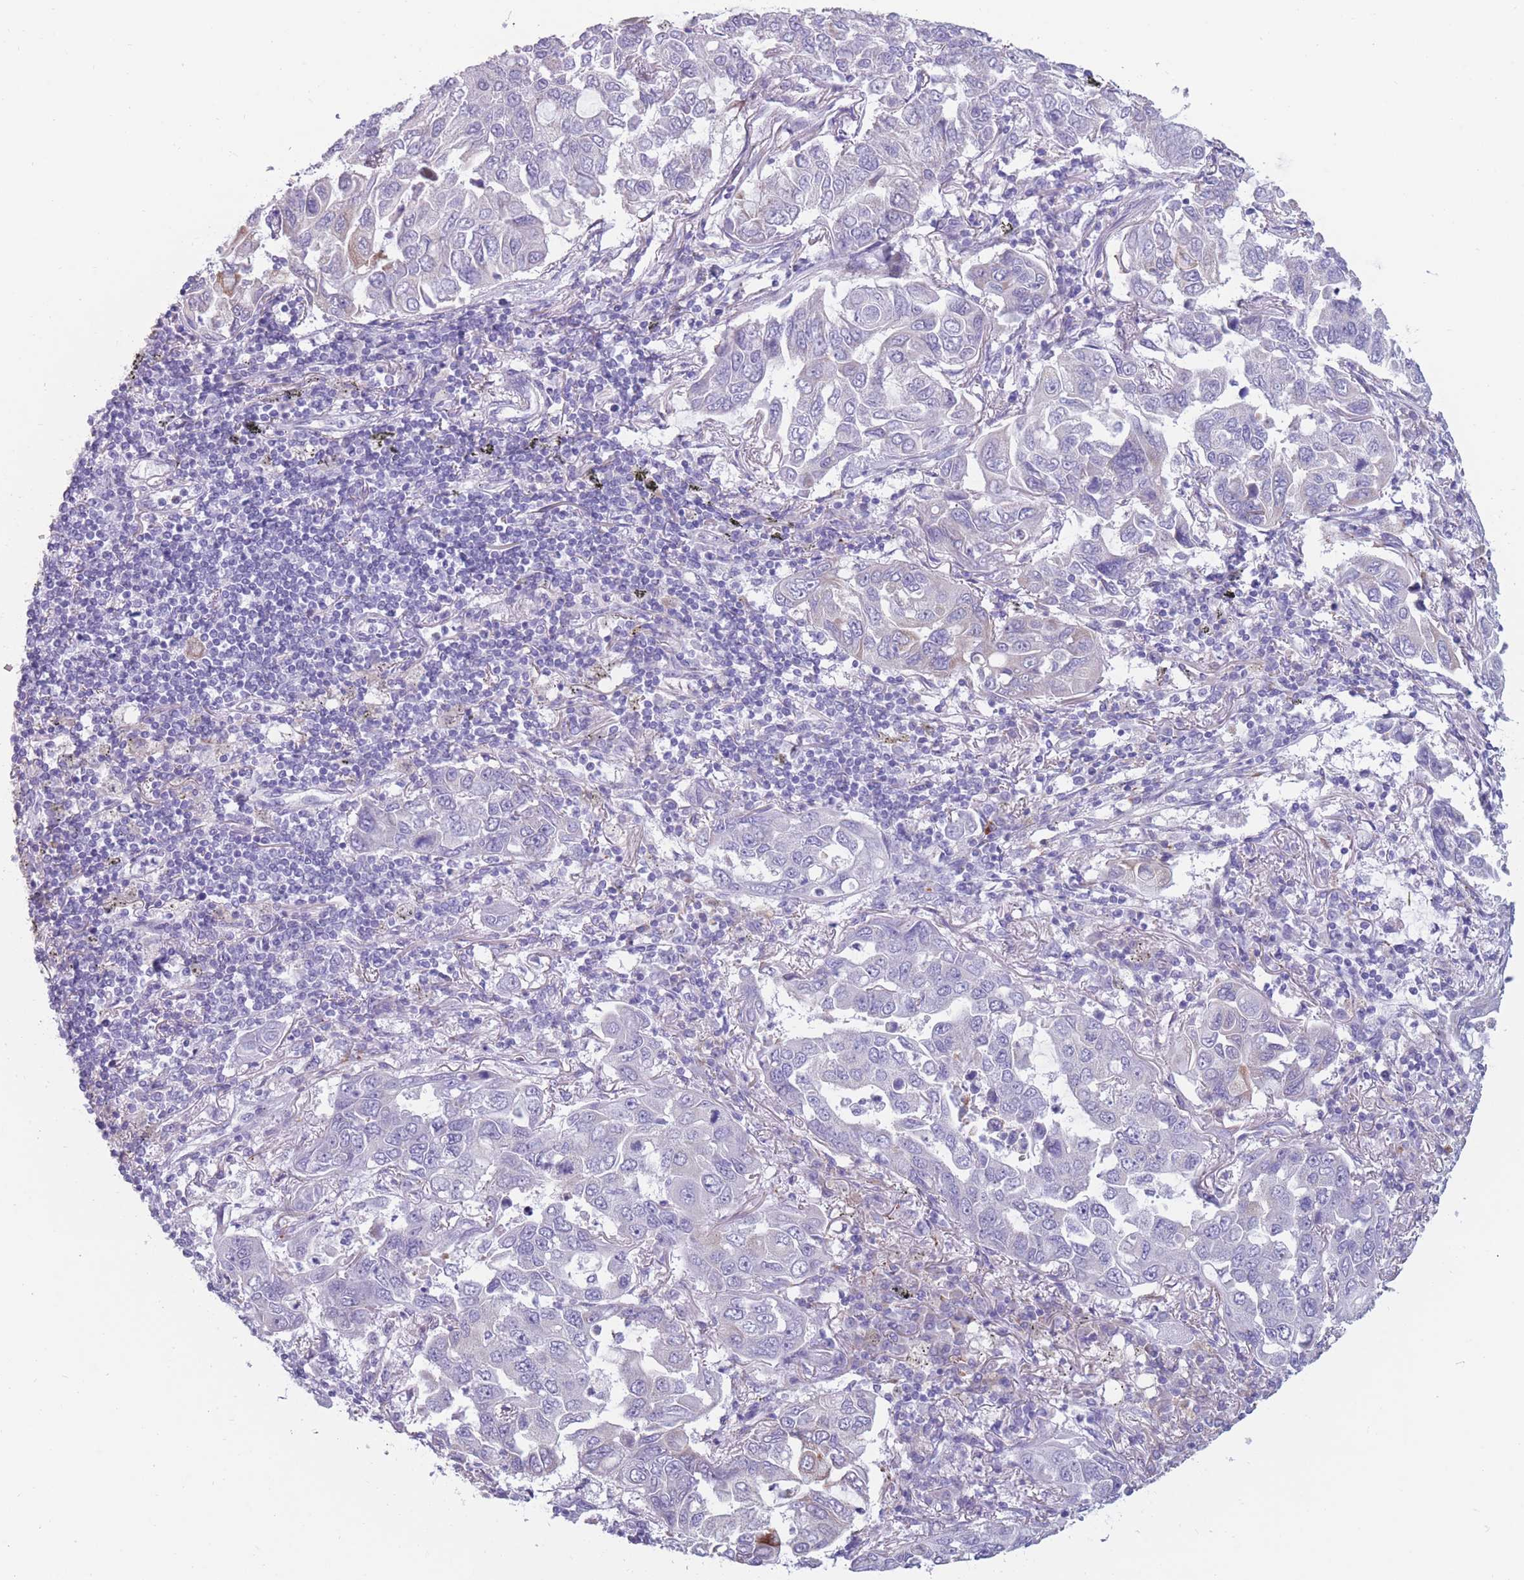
{"staining": {"intensity": "negative", "quantity": "none", "location": "none"}, "tissue": "lung cancer", "cell_type": "Tumor cells", "image_type": "cancer", "snomed": [{"axis": "morphology", "description": "Adenocarcinoma, NOS"}, {"axis": "topography", "description": "Lung"}], "caption": "High magnification brightfield microscopy of lung cancer stained with DAB (3,3'-diaminobenzidine) (brown) and counterstained with hematoxylin (blue): tumor cells show no significant expression.", "gene": "COL27A1", "patient": {"sex": "male", "age": 64}}